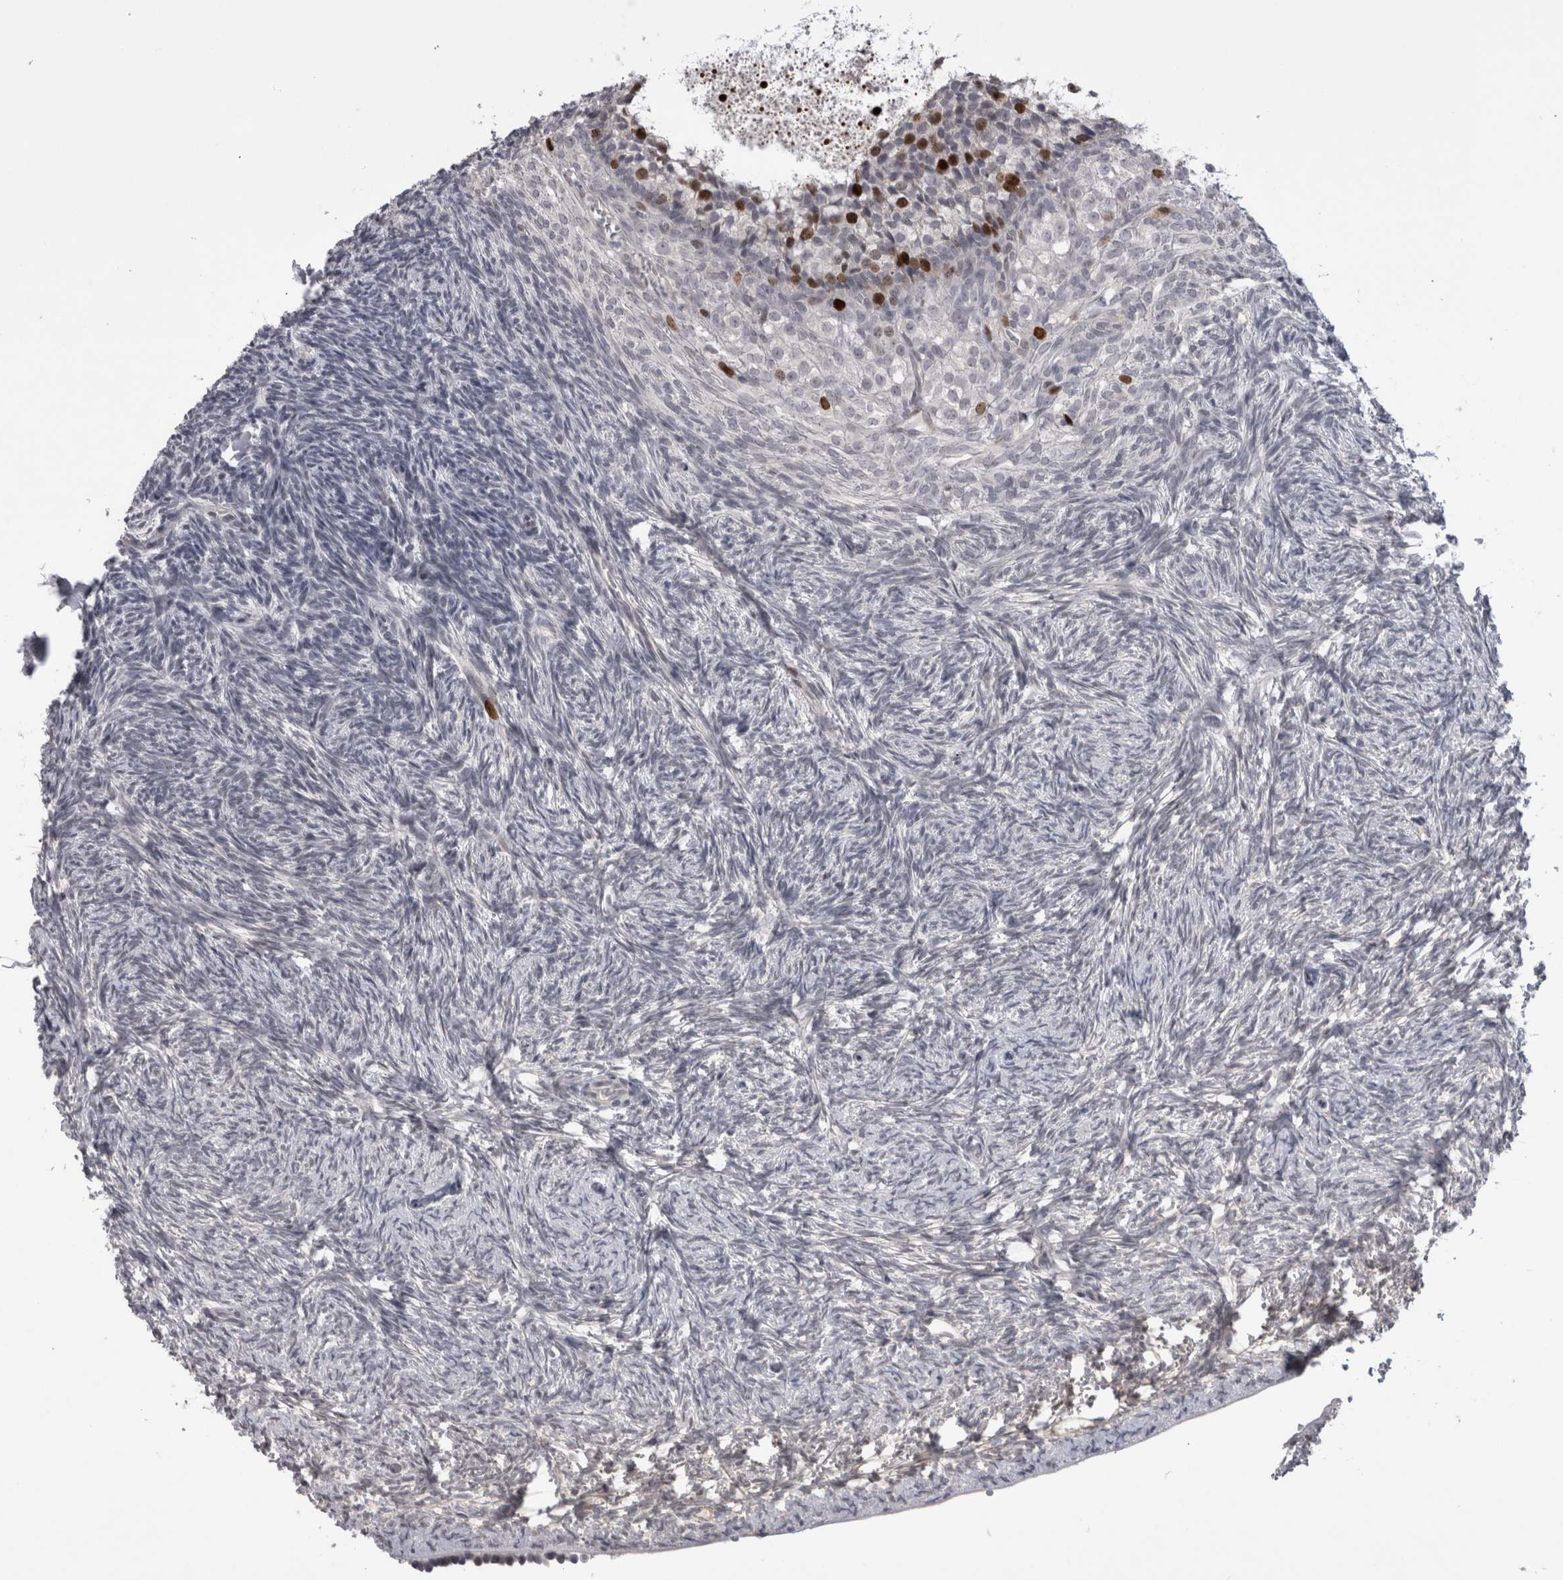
{"staining": {"intensity": "weak", "quantity": ">75%", "location": "cytoplasmic/membranous"}, "tissue": "ovary", "cell_type": "Follicle cells", "image_type": "normal", "snomed": [{"axis": "morphology", "description": "Normal tissue, NOS"}, {"axis": "topography", "description": "Ovary"}], "caption": "The micrograph displays immunohistochemical staining of normal ovary. There is weak cytoplasmic/membranous positivity is seen in about >75% of follicle cells.", "gene": "KIF18B", "patient": {"sex": "female", "age": 34}}